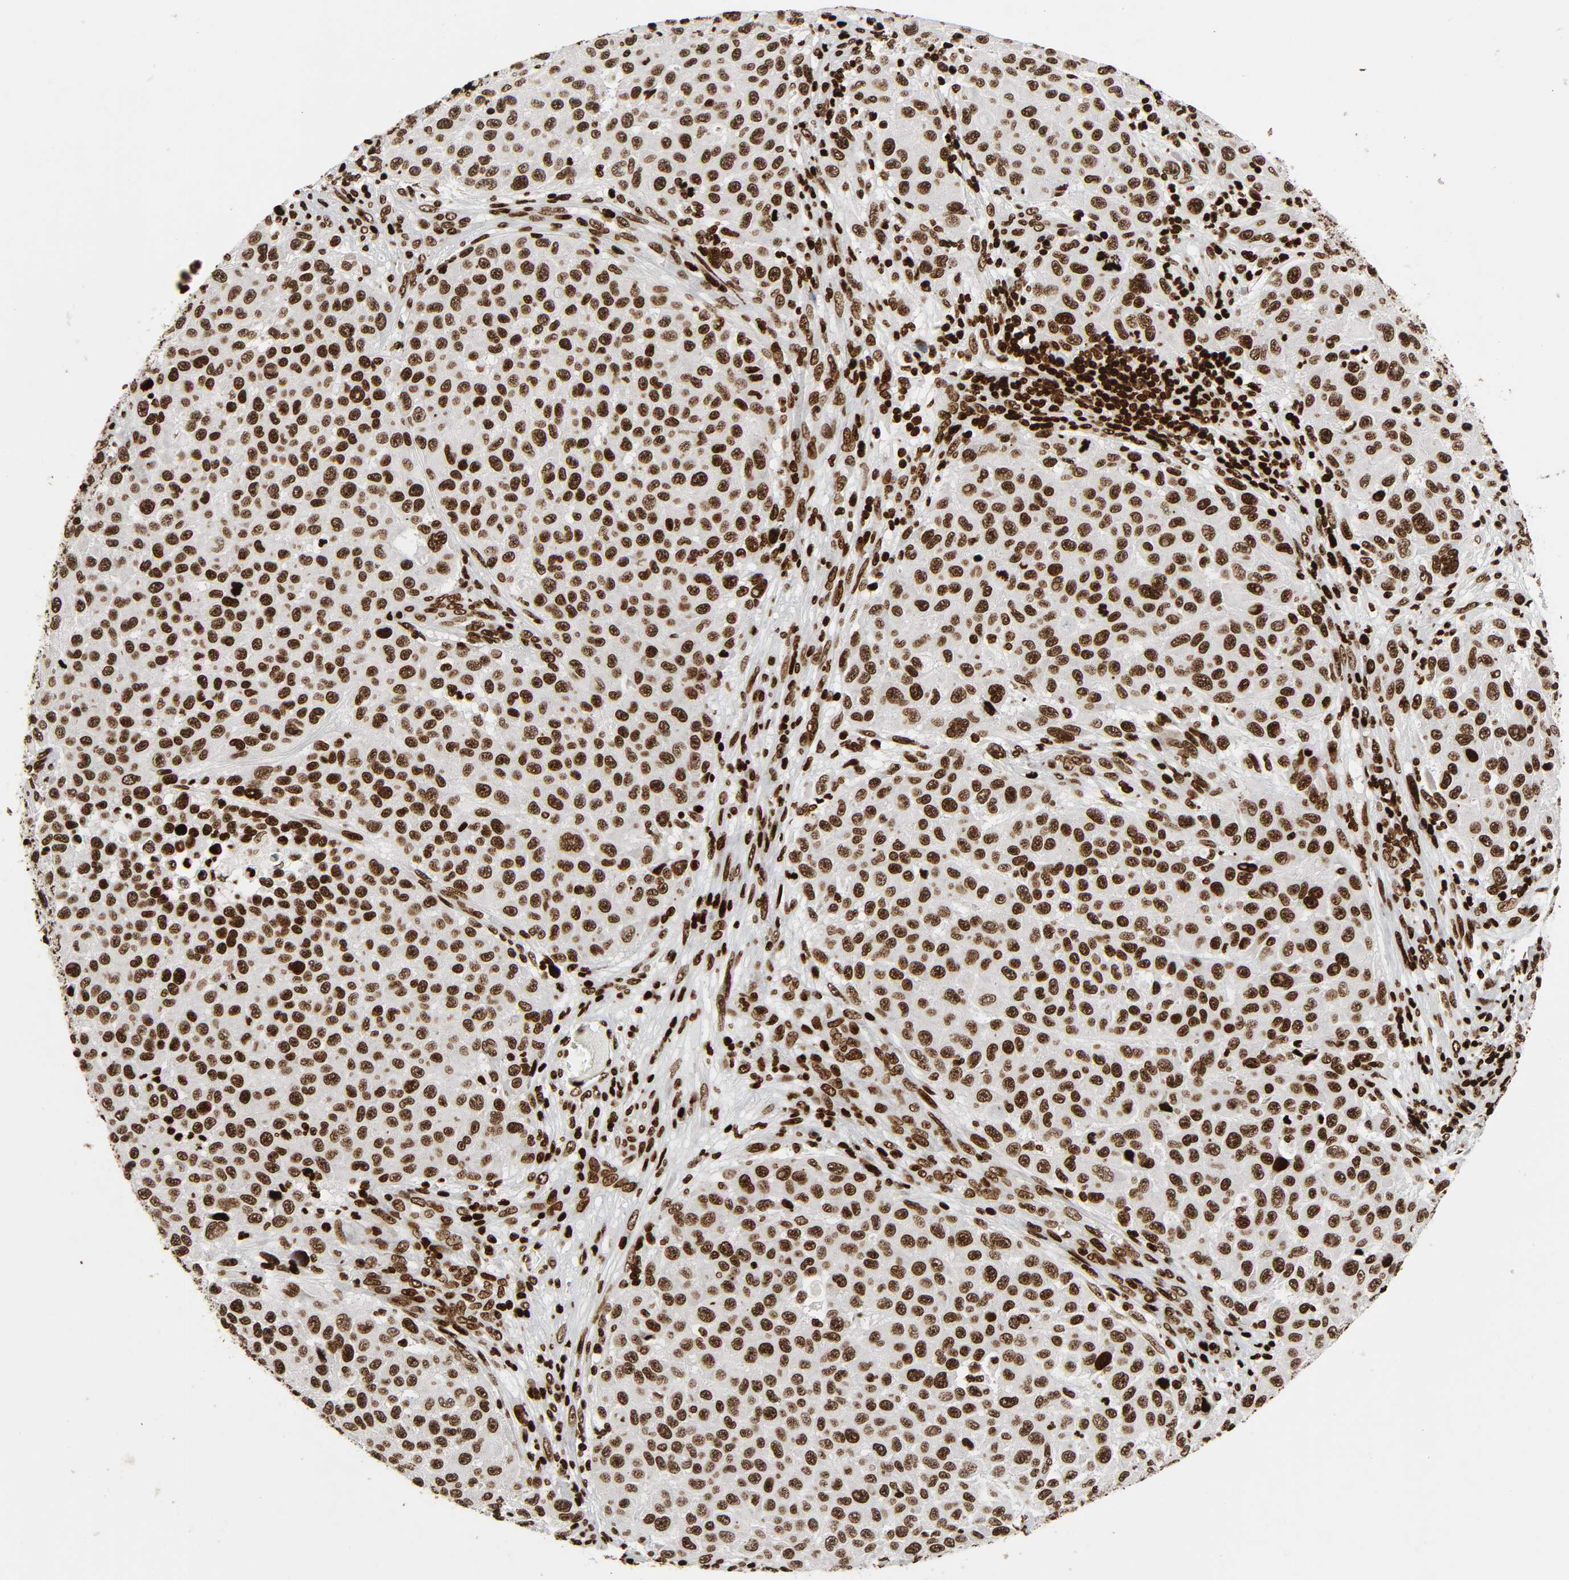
{"staining": {"intensity": "strong", "quantity": ">75%", "location": "nuclear"}, "tissue": "melanoma", "cell_type": "Tumor cells", "image_type": "cancer", "snomed": [{"axis": "morphology", "description": "Malignant melanoma, Metastatic site"}, {"axis": "topography", "description": "Lymph node"}], "caption": "High-power microscopy captured an IHC image of malignant melanoma (metastatic site), revealing strong nuclear staining in approximately >75% of tumor cells.", "gene": "RXRA", "patient": {"sex": "male", "age": 61}}